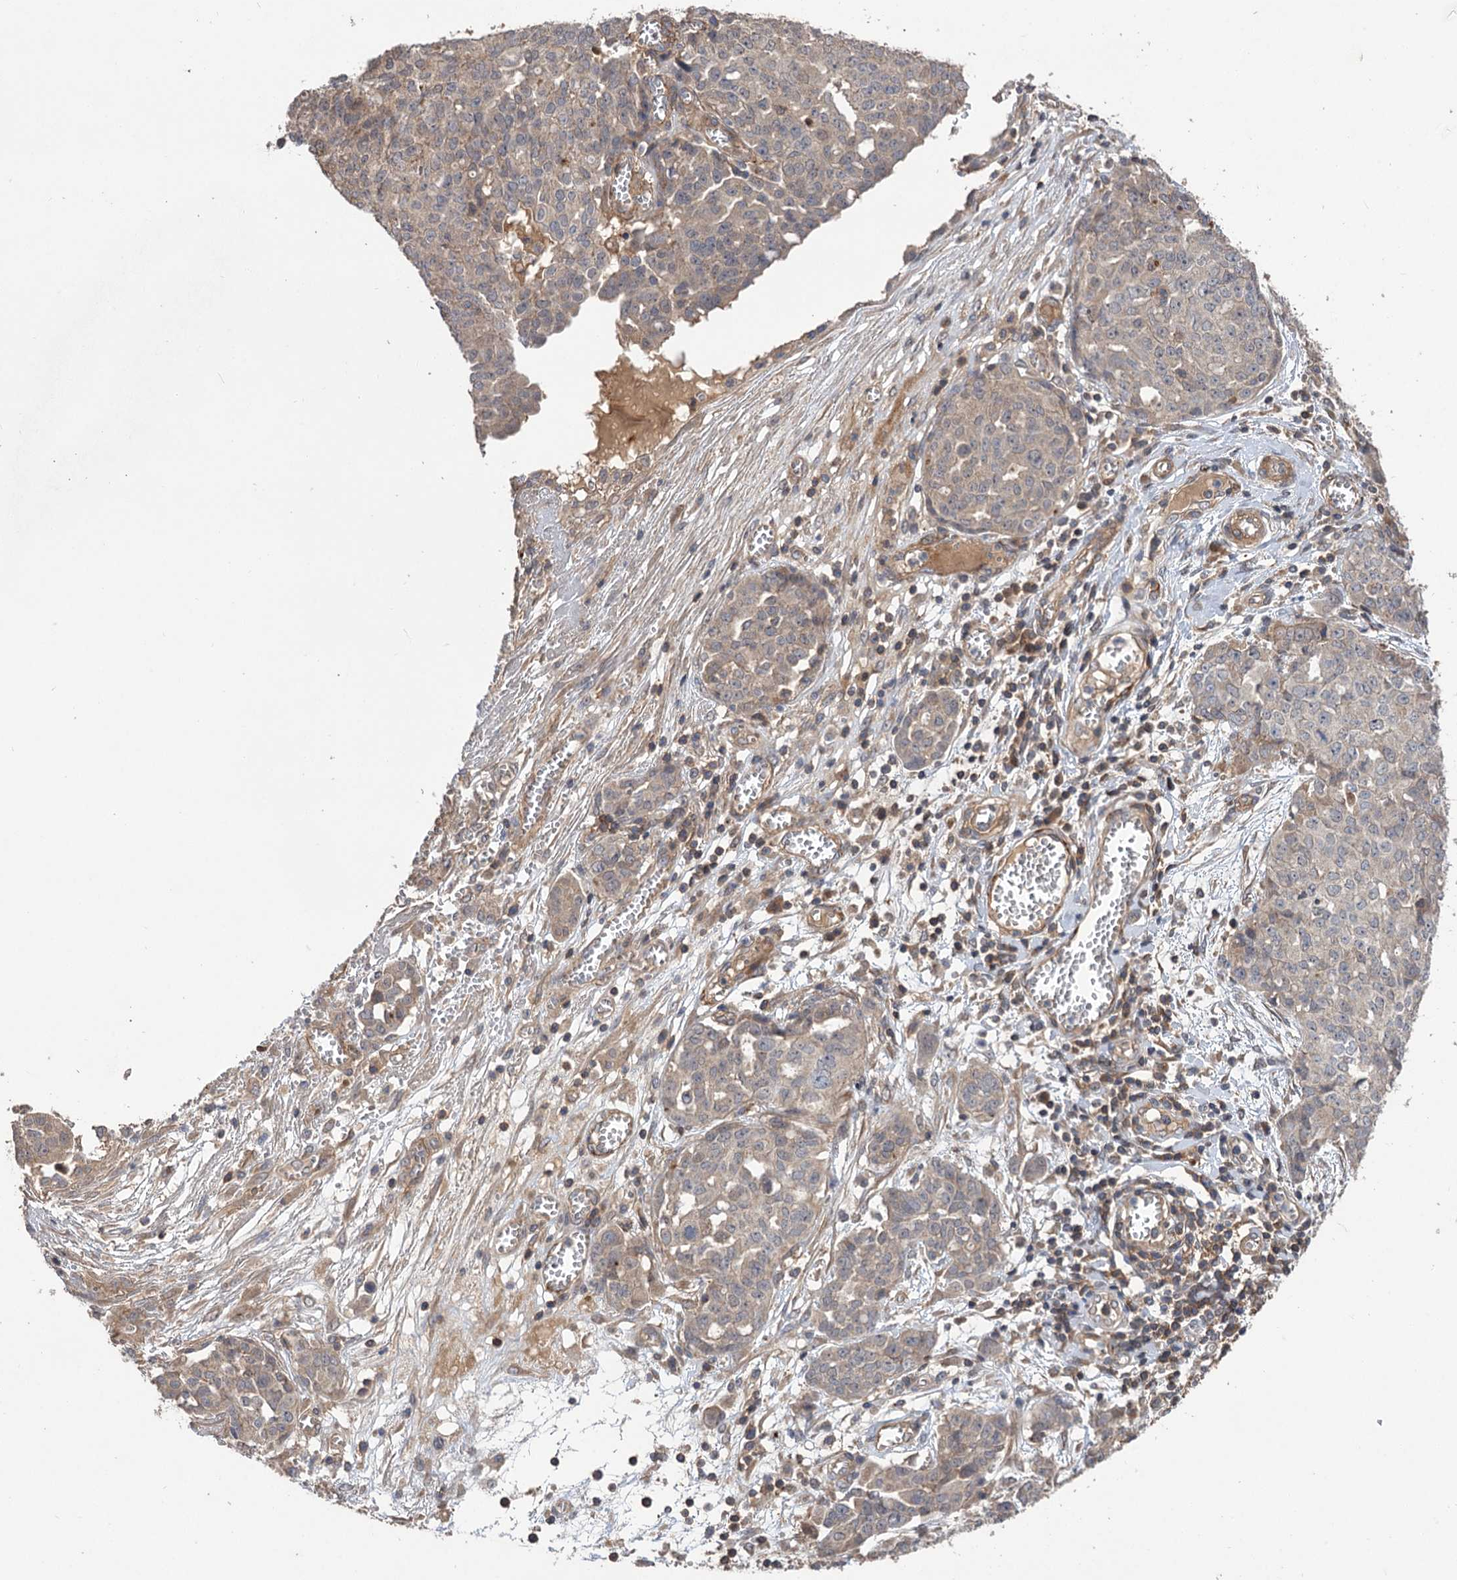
{"staining": {"intensity": "weak", "quantity": "25%-75%", "location": "cytoplasmic/membranous"}, "tissue": "ovarian cancer", "cell_type": "Tumor cells", "image_type": "cancer", "snomed": [{"axis": "morphology", "description": "Cystadenocarcinoma, serous, NOS"}, {"axis": "topography", "description": "Soft tissue"}, {"axis": "topography", "description": "Ovary"}], "caption": "Weak cytoplasmic/membranous protein positivity is appreciated in about 25%-75% of tumor cells in serous cystadenocarcinoma (ovarian). The staining is performed using DAB (3,3'-diaminobenzidine) brown chromogen to label protein expression. The nuclei are counter-stained blue using hematoxylin.", "gene": "FBXW8", "patient": {"sex": "female", "age": 57}}